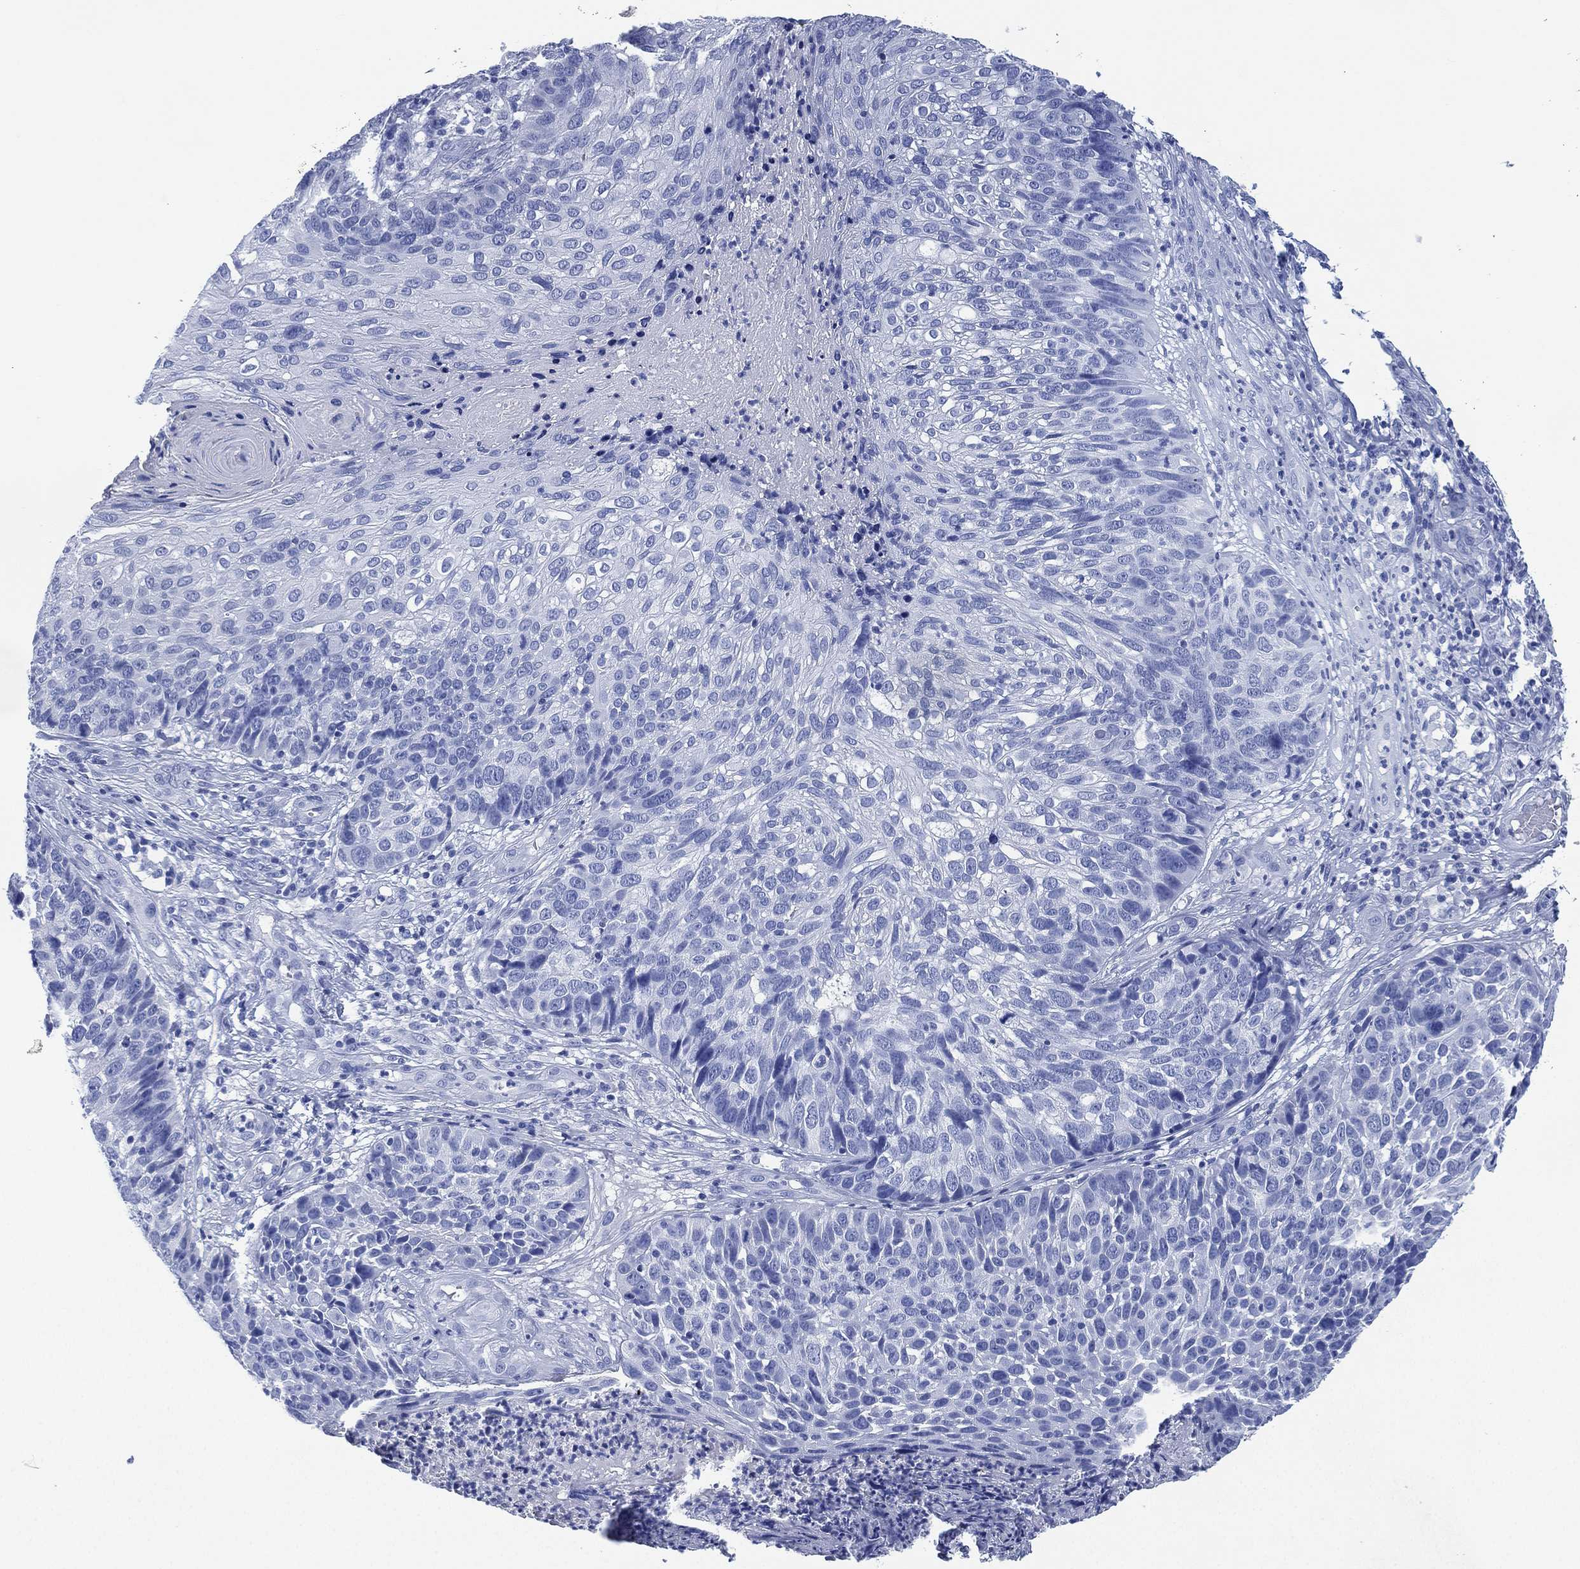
{"staining": {"intensity": "negative", "quantity": "none", "location": "none"}, "tissue": "skin cancer", "cell_type": "Tumor cells", "image_type": "cancer", "snomed": [{"axis": "morphology", "description": "Squamous cell carcinoma, NOS"}, {"axis": "topography", "description": "Skin"}], "caption": "This is an immunohistochemistry (IHC) photomicrograph of human skin squamous cell carcinoma. There is no expression in tumor cells.", "gene": "SIGLECL1", "patient": {"sex": "male", "age": 92}}